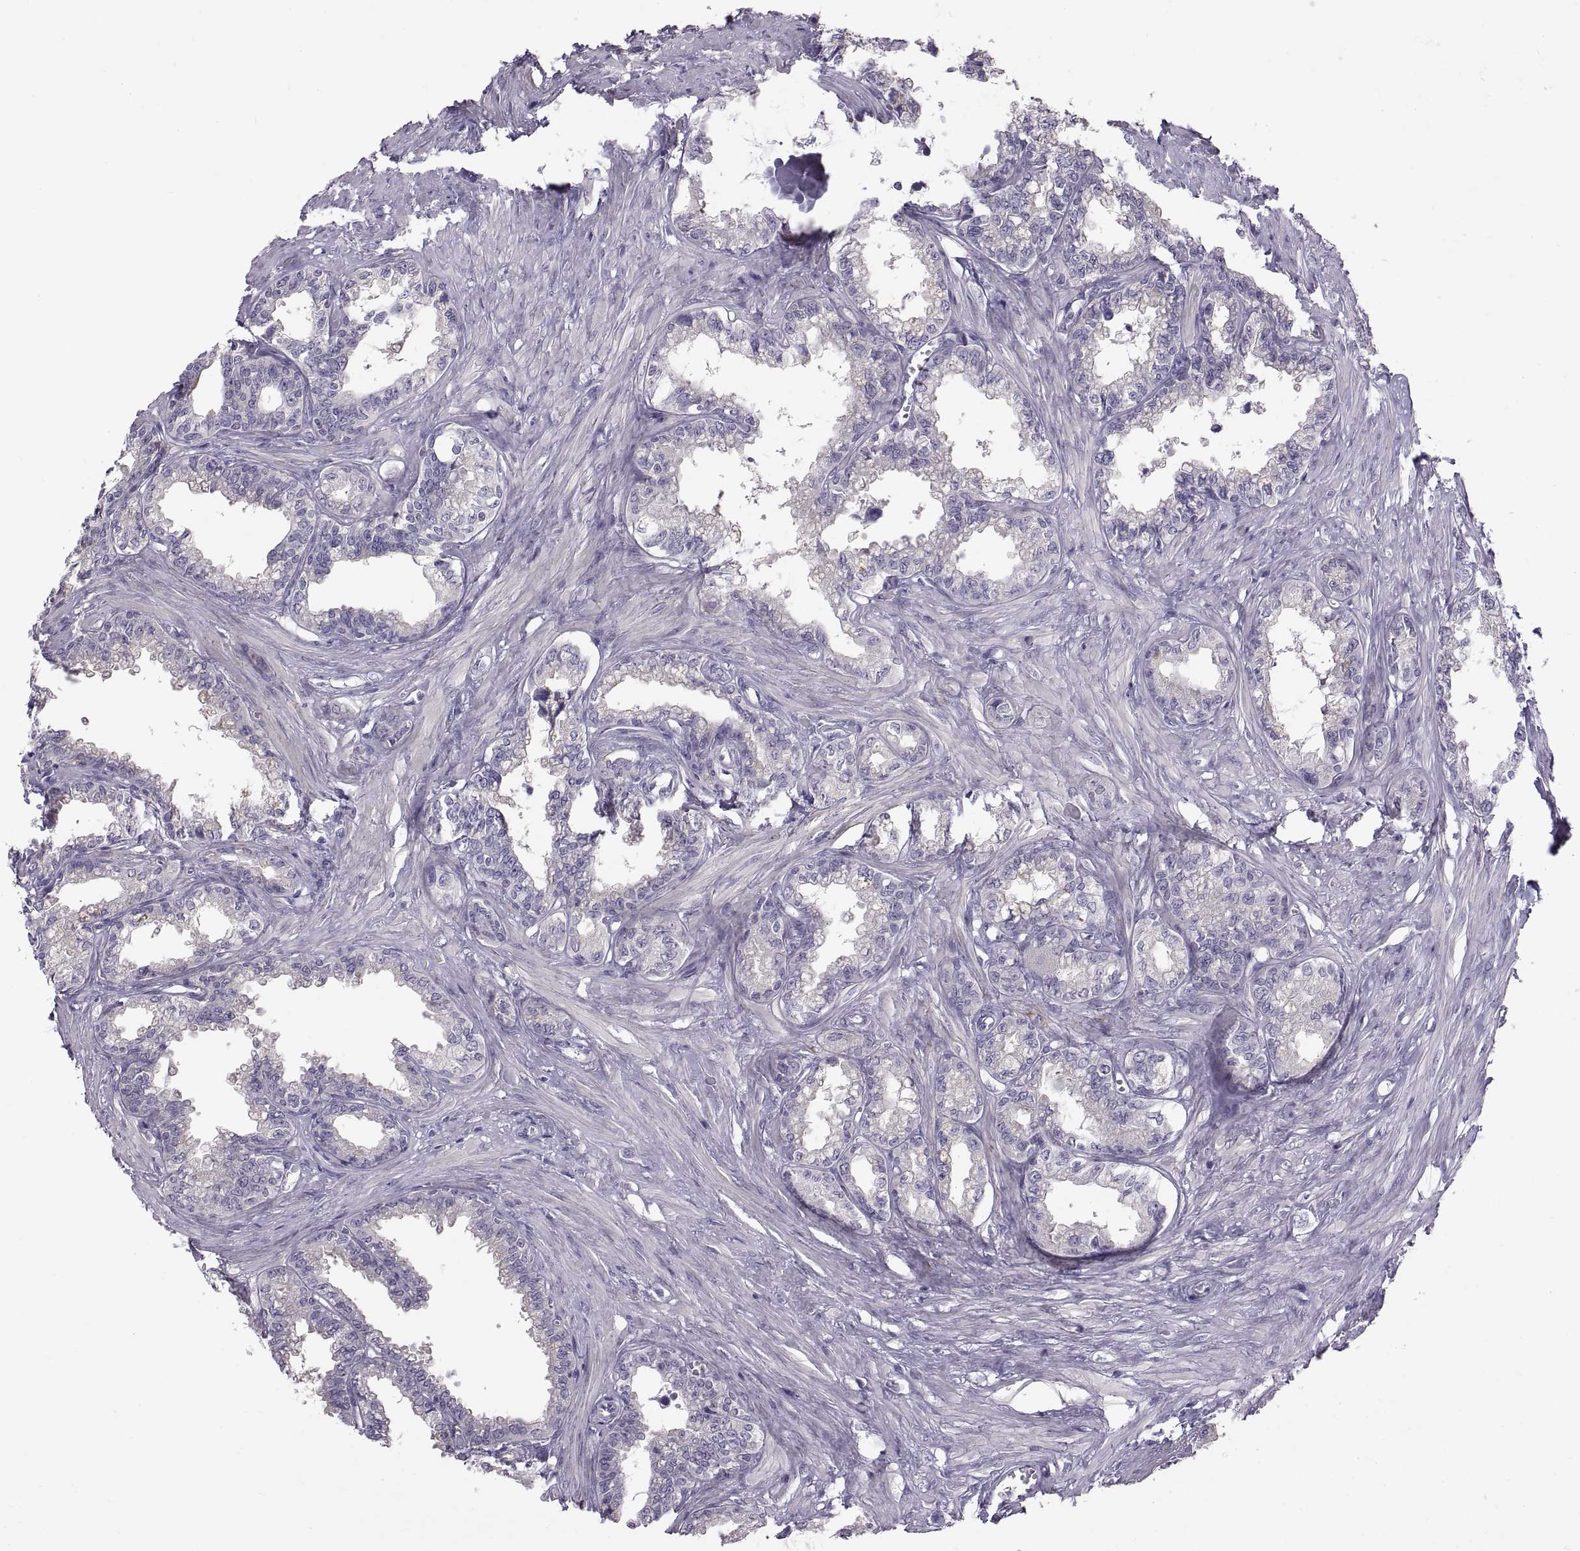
{"staining": {"intensity": "negative", "quantity": "none", "location": "none"}, "tissue": "seminal vesicle", "cell_type": "Glandular cells", "image_type": "normal", "snomed": [{"axis": "morphology", "description": "Normal tissue, NOS"}, {"axis": "morphology", "description": "Urothelial carcinoma, NOS"}, {"axis": "topography", "description": "Urinary bladder"}, {"axis": "topography", "description": "Seminal veicle"}], "caption": "This is an IHC photomicrograph of benign seminal vesicle. There is no staining in glandular cells.", "gene": "WFDC8", "patient": {"sex": "male", "age": 76}}